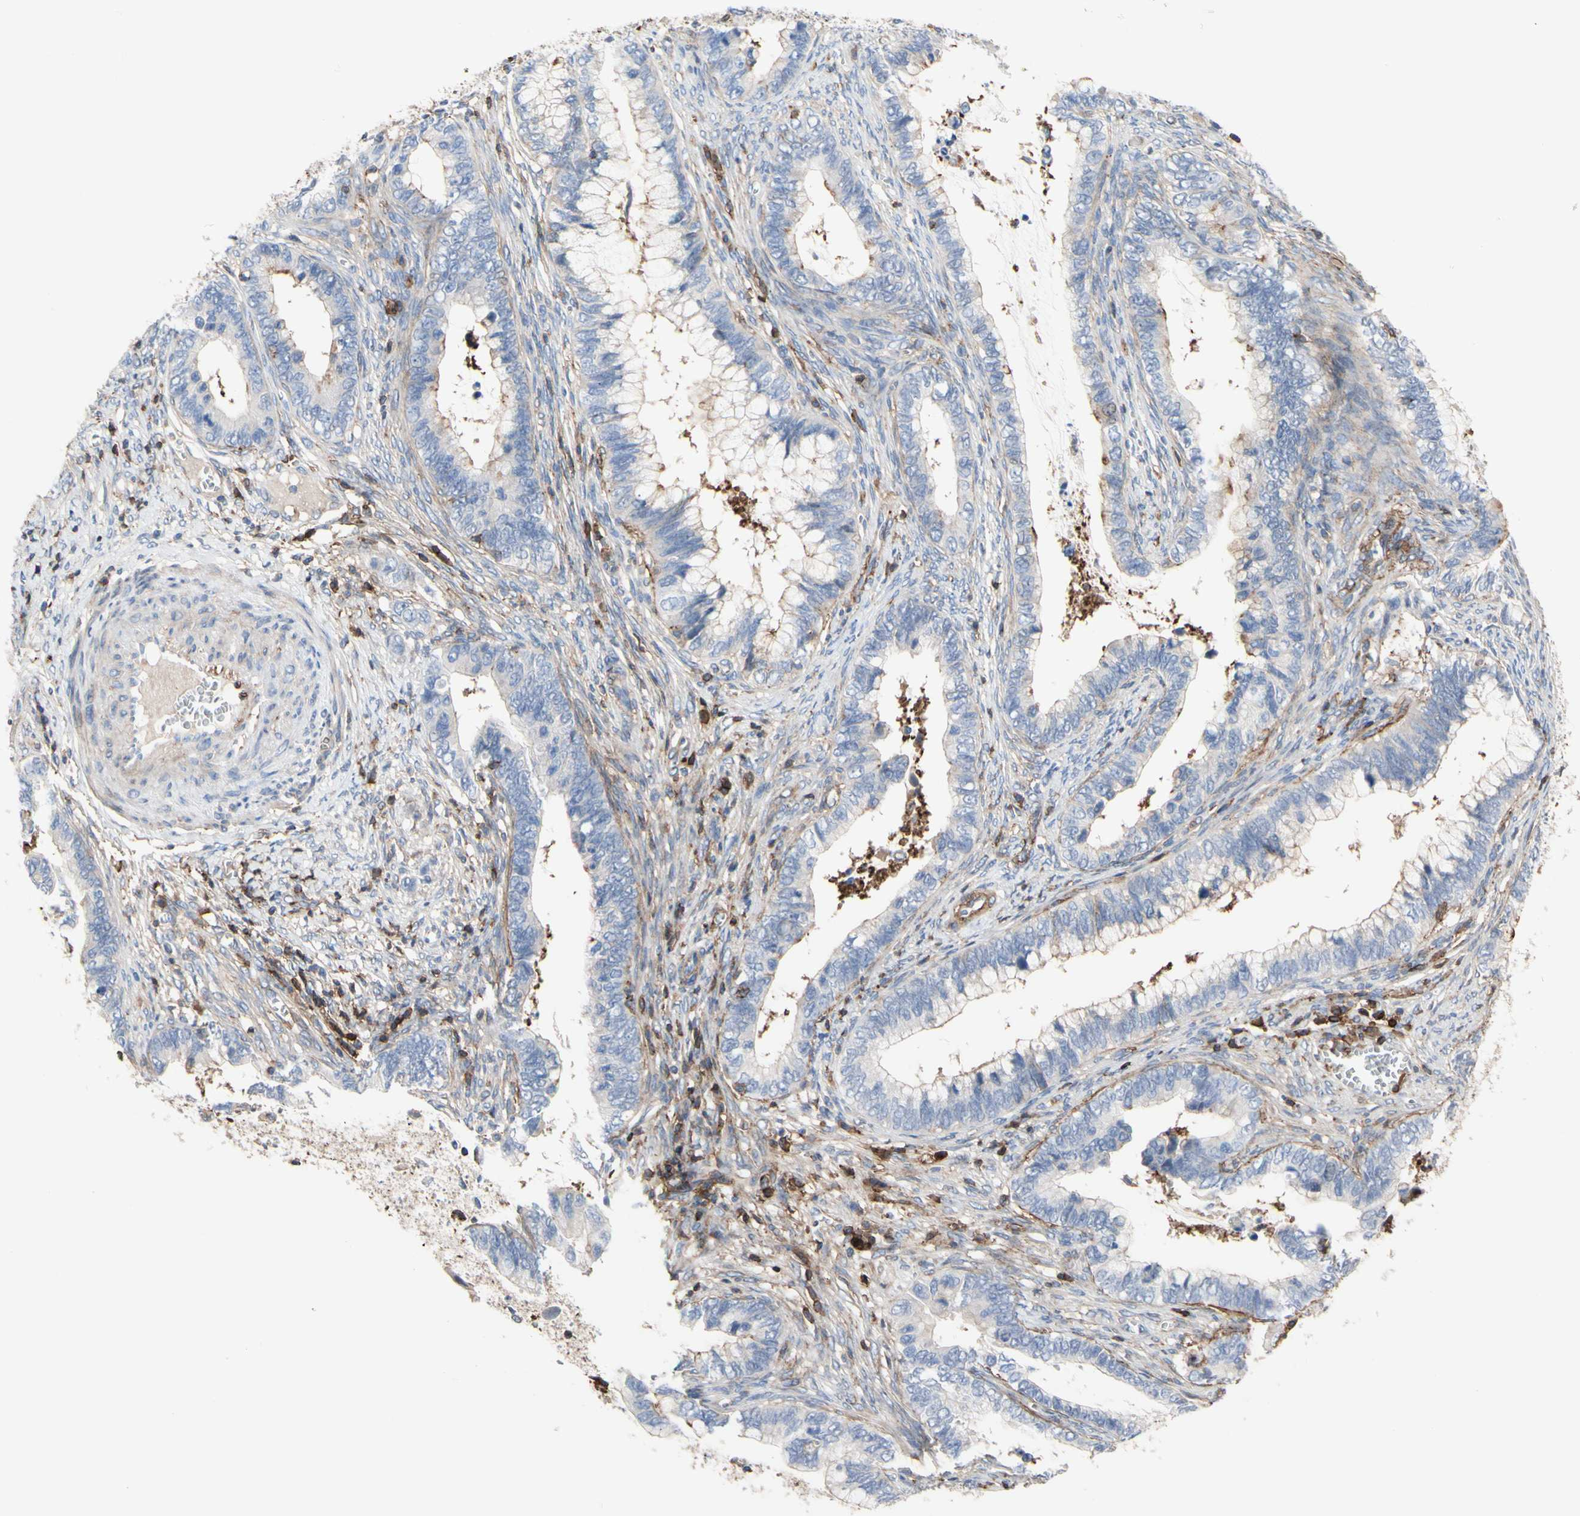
{"staining": {"intensity": "weak", "quantity": "25%-75%", "location": "cytoplasmic/membranous"}, "tissue": "cervical cancer", "cell_type": "Tumor cells", "image_type": "cancer", "snomed": [{"axis": "morphology", "description": "Adenocarcinoma, NOS"}, {"axis": "topography", "description": "Cervix"}], "caption": "High-magnification brightfield microscopy of cervical adenocarcinoma stained with DAB (3,3'-diaminobenzidine) (brown) and counterstained with hematoxylin (blue). tumor cells exhibit weak cytoplasmic/membranous positivity is seen in approximately25%-75% of cells.", "gene": "ANXA6", "patient": {"sex": "female", "age": 44}}